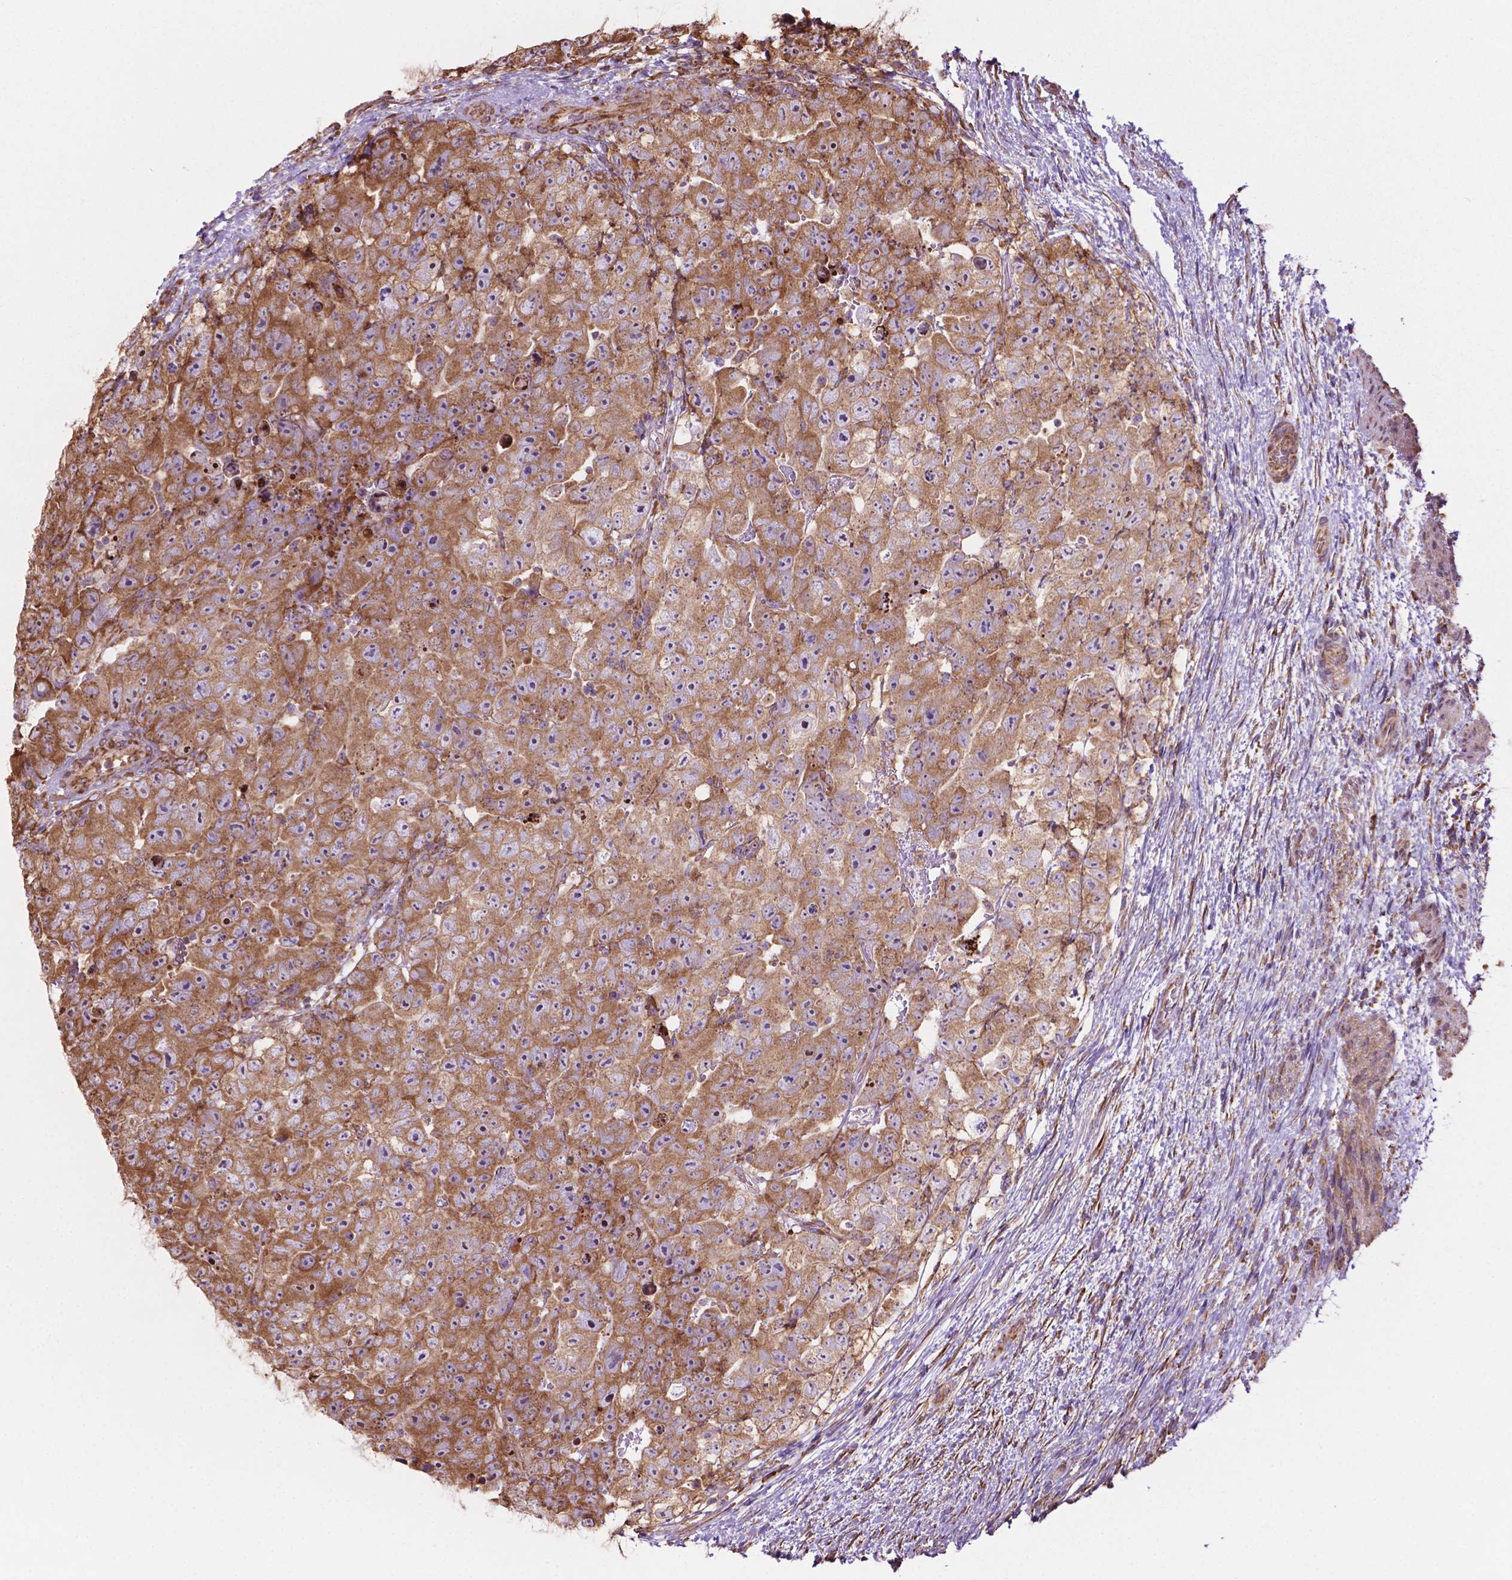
{"staining": {"intensity": "moderate", "quantity": ">75%", "location": "cytoplasmic/membranous"}, "tissue": "testis cancer", "cell_type": "Tumor cells", "image_type": "cancer", "snomed": [{"axis": "morphology", "description": "Carcinoma, Embryonal, NOS"}, {"axis": "topography", "description": "Testis"}], "caption": "High-power microscopy captured an IHC photomicrograph of embryonal carcinoma (testis), revealing moderate cytoplasmic/membranous expression in about >75% of tumor cells.", "gene": "RPL29", "patient": {"sex": "male", "age": 24}}